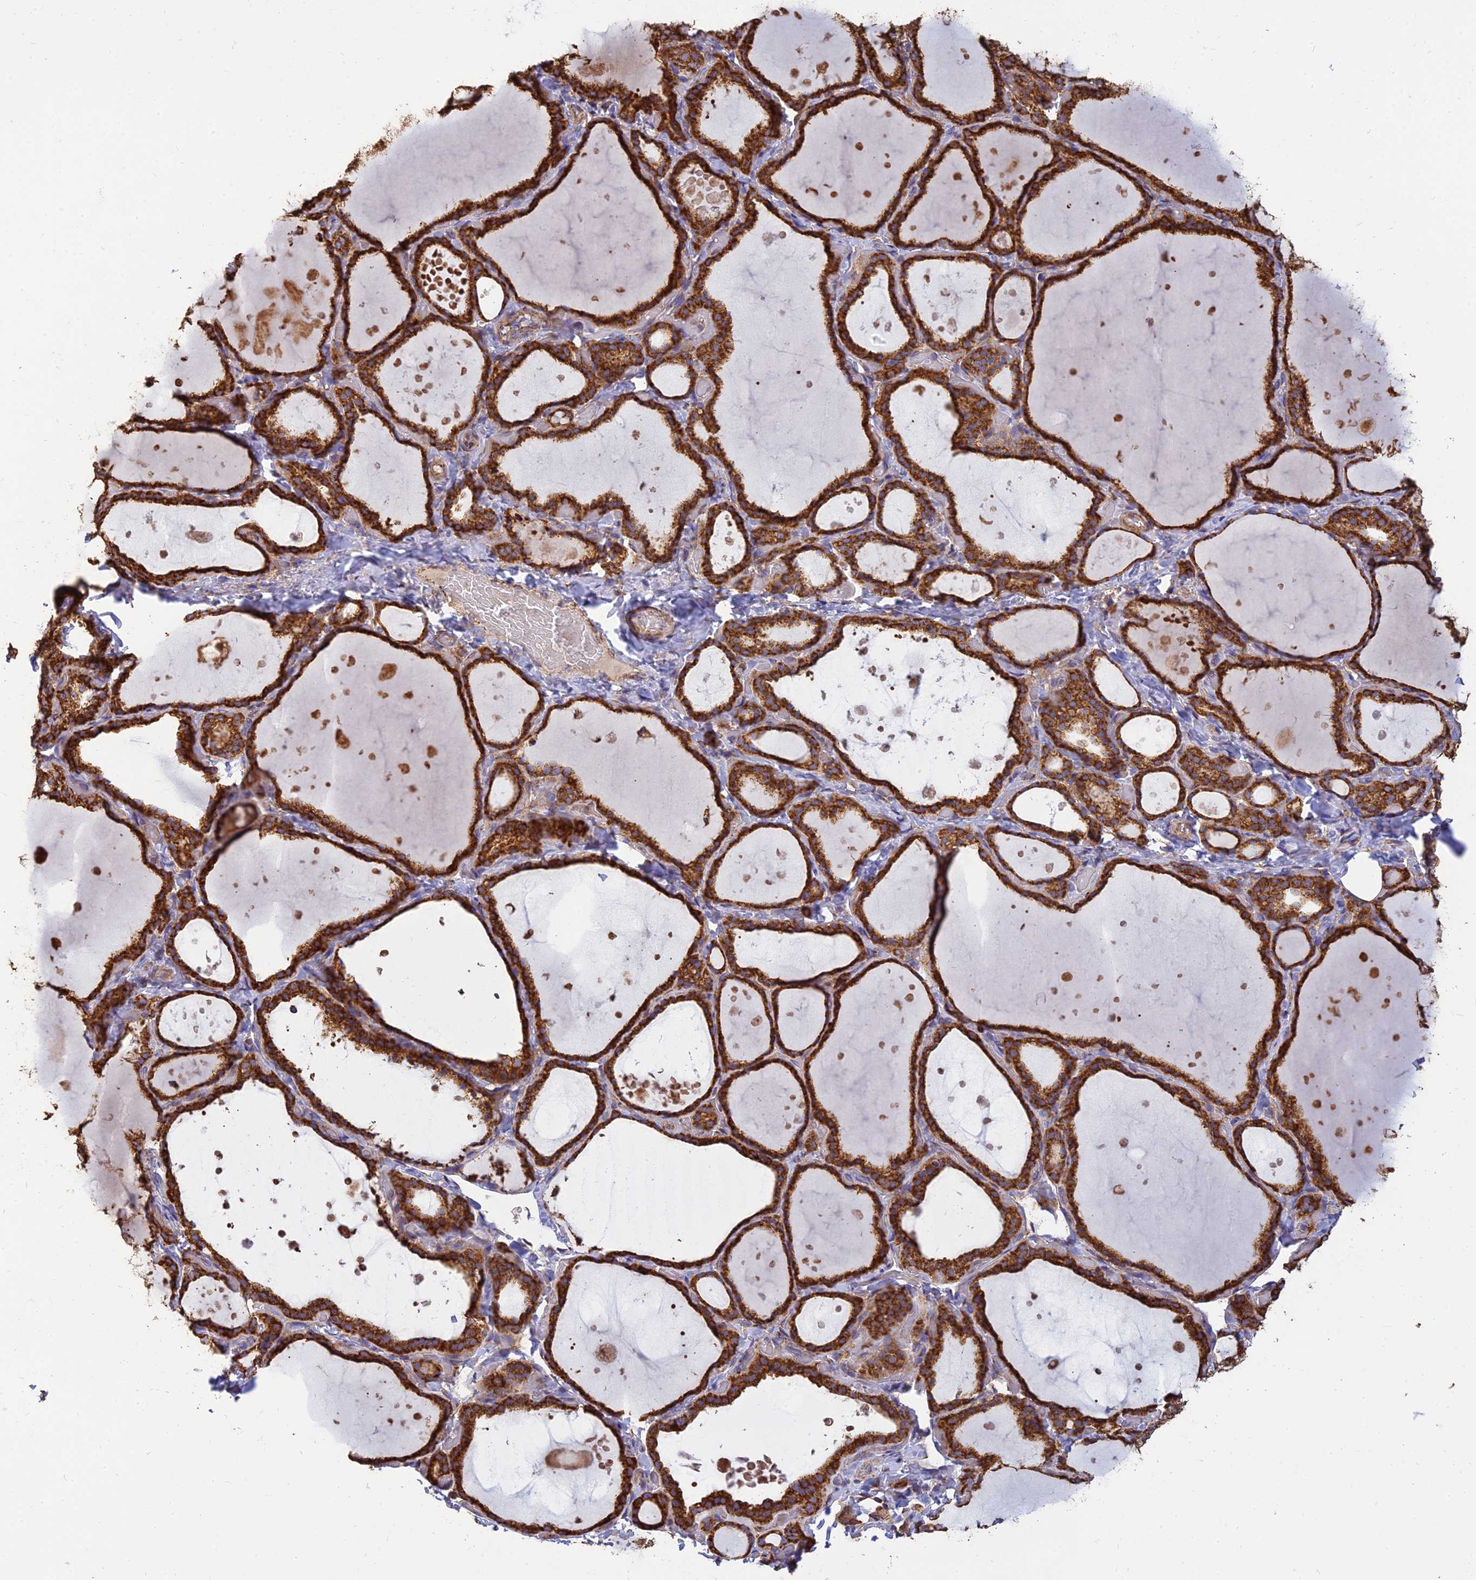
{"staining": {"intensity": "strong", "quantity": ">75%", "location": "cytoplasmic/membranous"}, "tissue": "thyroid gland", "cell_type": "Glandular cells", "image_type": "normal", "snomed": [{"axis": "morphology", "description": "Normal tissue, NOS"}, {"axis": "topography", "description": "Thyroid gland"}], "caption": "A brown stain shows strong cytoplasmic/membranous expression of a protein in glandular cells of unremarkable thyroid gland.", "gene": "THUMPD2", "patient": {"sex": "female", "age": 44}}